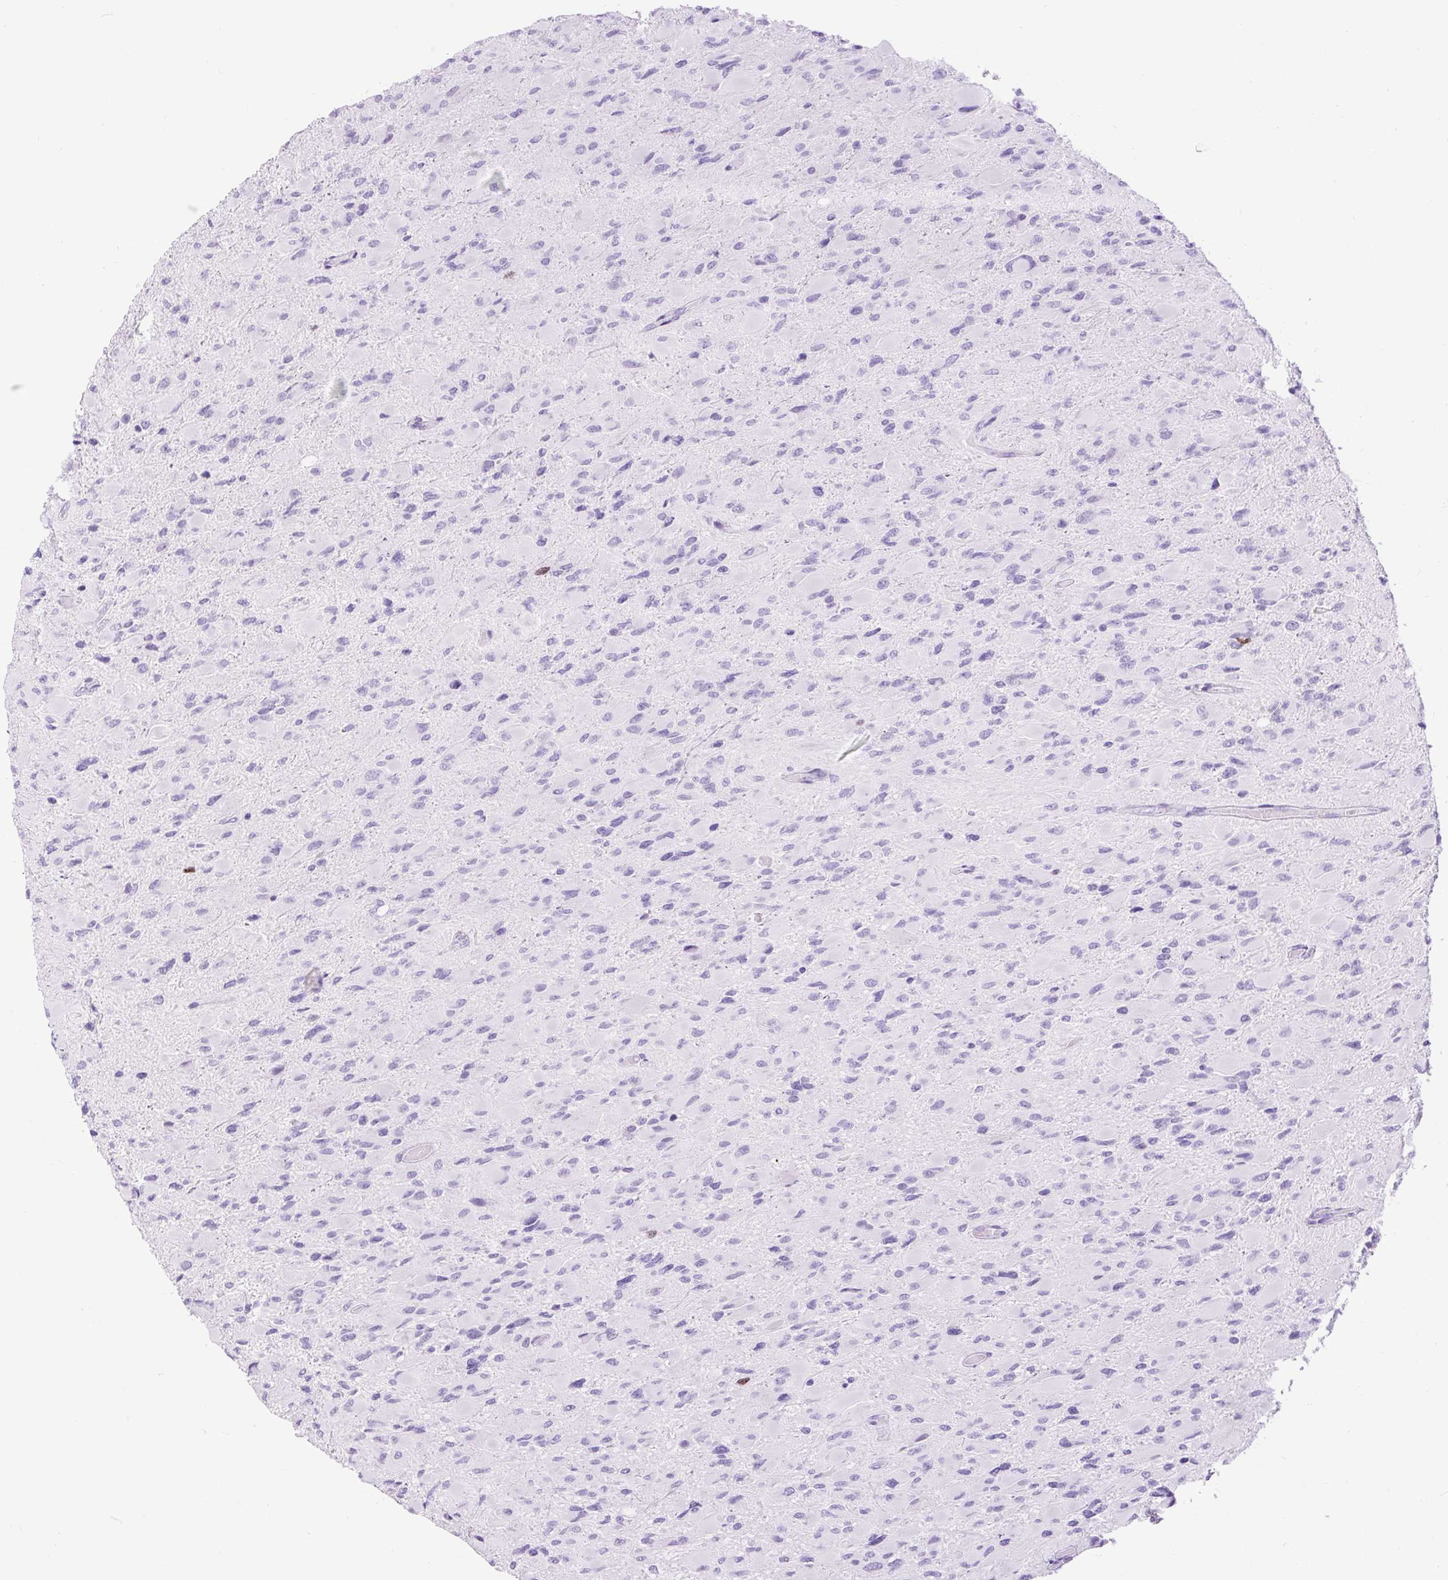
{"staining": {"intensity": "negative", "quantity": "none", "location": "none"}, "tissue": "glioma", "cell_type": "Tumor cells", "image_type": "cancer", "snomed": [{"axis": "morphology", "description": "Glioma, malignant, High grade"}, {"axis": "topography", "description": "Cerebral cortex"}], "caption": "There is no significant staining in tumor cells of high-grade glioma (malignant).", "gene": "RACGAP1", "patient": {"sex": "female", "age": 36}}